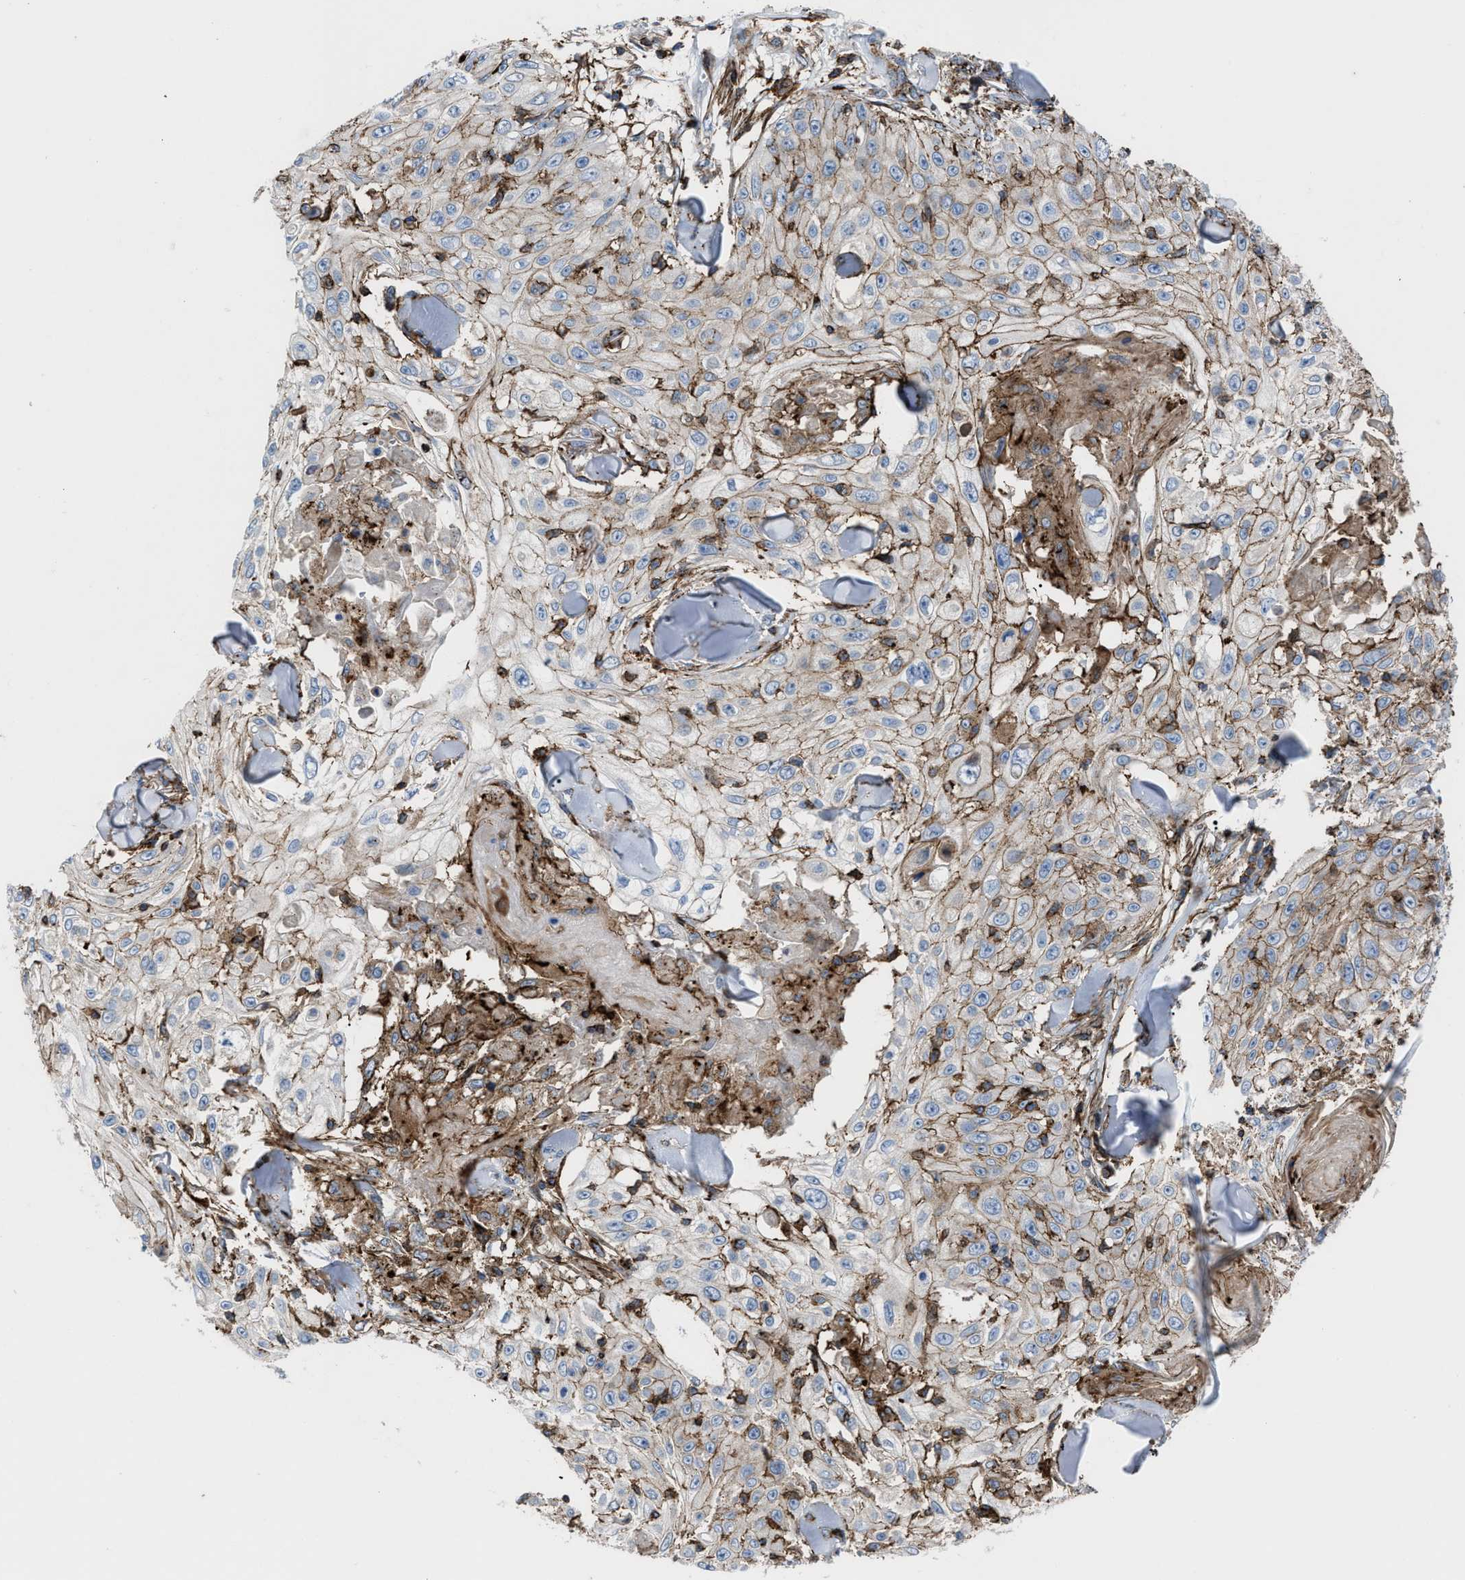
{"staining": {"intensity": "moderate", "quantity": "25%-75%", "location": "cytoplasmic/membranous"}, "tissue": "skin cancer", "cell_type": "Tumor cells", "image_type": "cancer", "snomed": [{"axis": "morphology", "description": "Squamous cell carcinoma, NOS"}, {"axis": "topography", "description": "Skin"}], "caption": "Immunohistochemical staining of skin cancer shows medium levels of moderate cytoplasmic/membranous protein positivity in about 25%-75% of tumor cells.", "gene": "AGPAT2", "patient": {"sex": "male", "age": 86}}